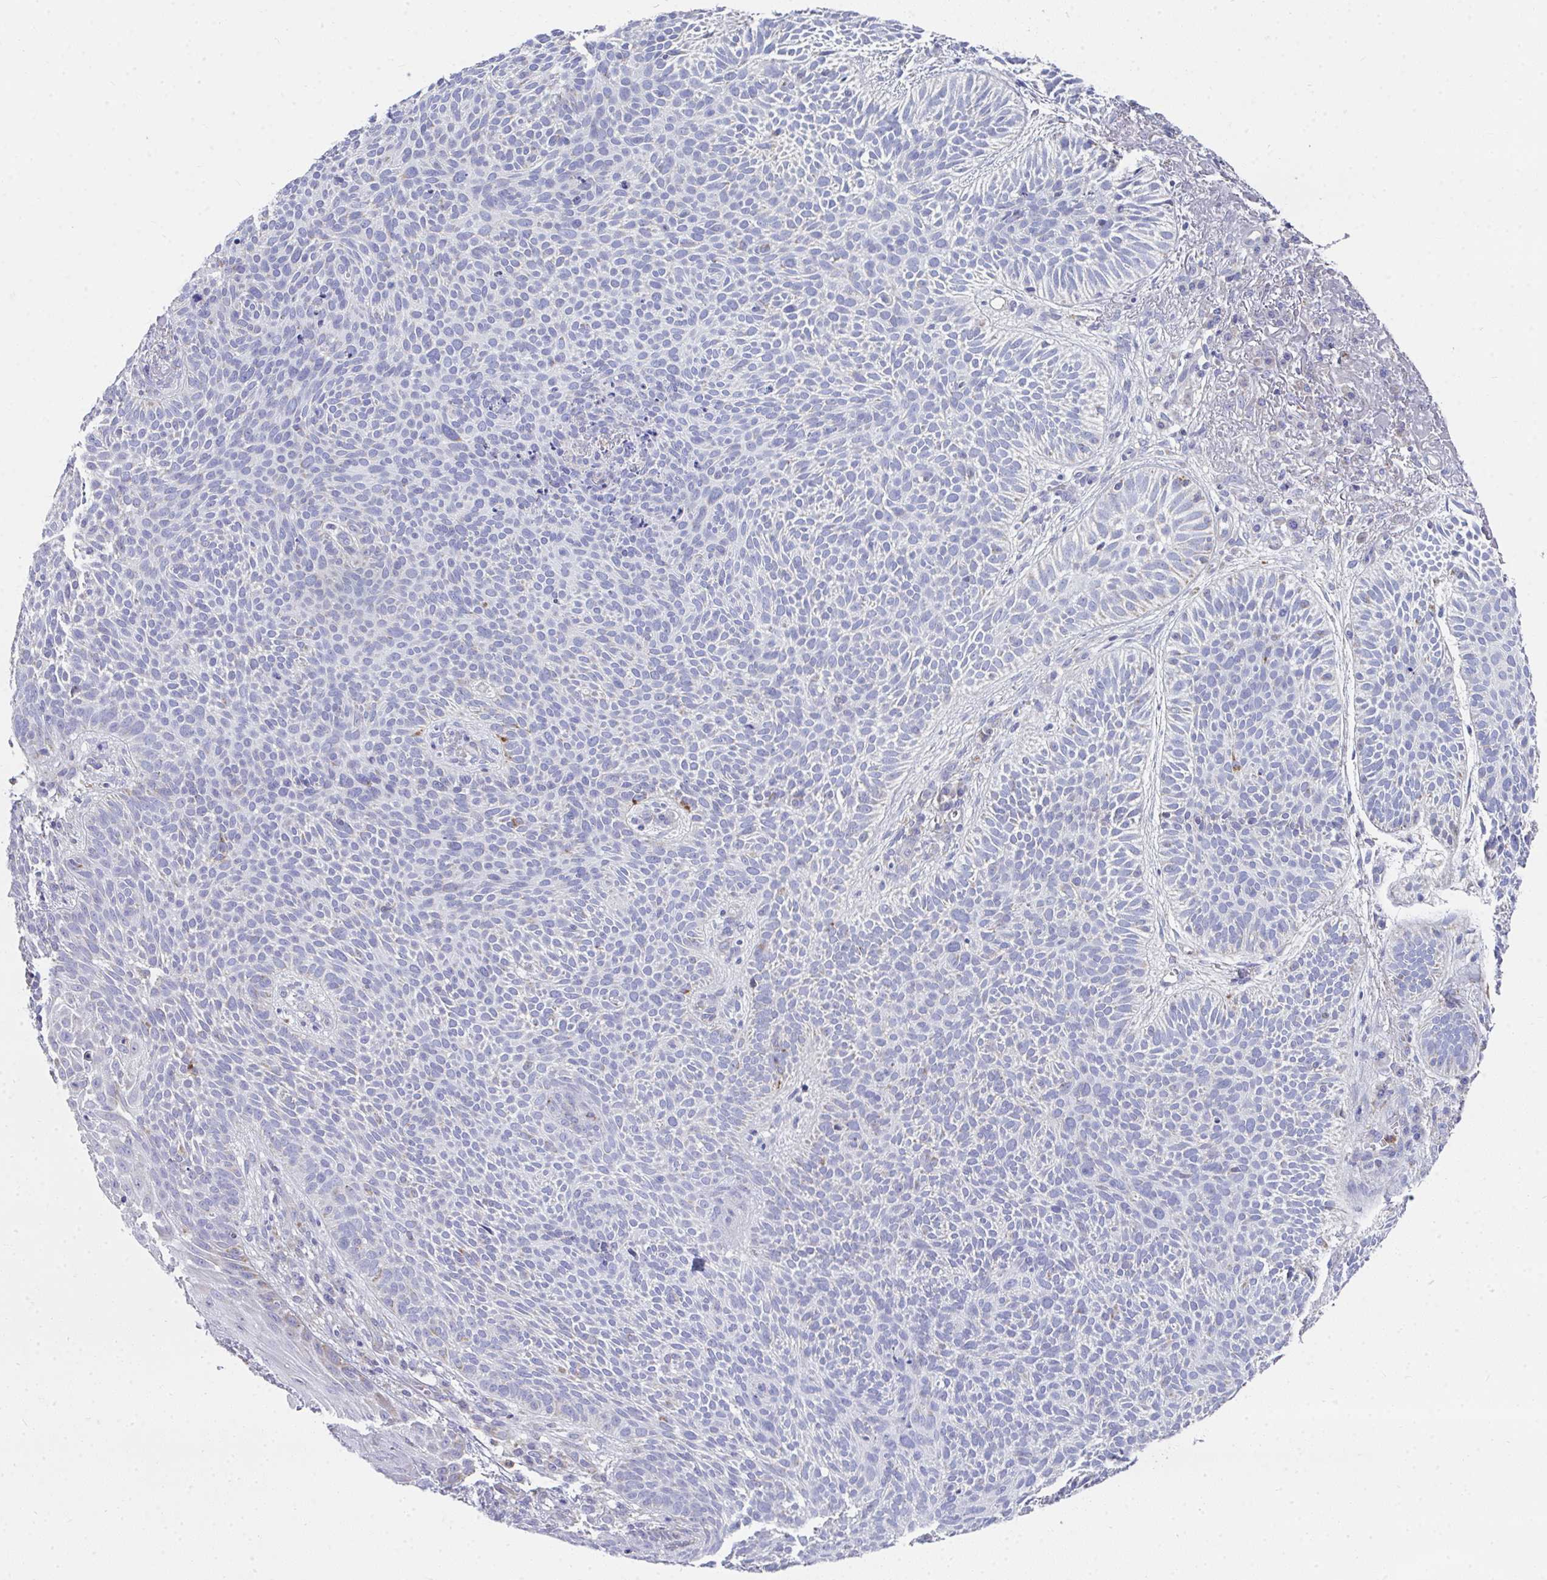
{"staining": {"intensity": "negative", "quantity": "none", "location": "none"}, "tissue": "skin cancer", "cell_type": "Tumor cells", "image_type": "cancer", "snomed": [{"axis": "morphology", "description": "Basal cell carcinoma"}, {"axis": "topography", "description": "Skin"}, {"axis": "topography", "description": "Skin of face"}], "caption": "This is an IHC histopathology image of human skin cancer. There is no staining in tumor cells.", "gene": "COA5", "patient": {"sex": "female", "age": 82}}